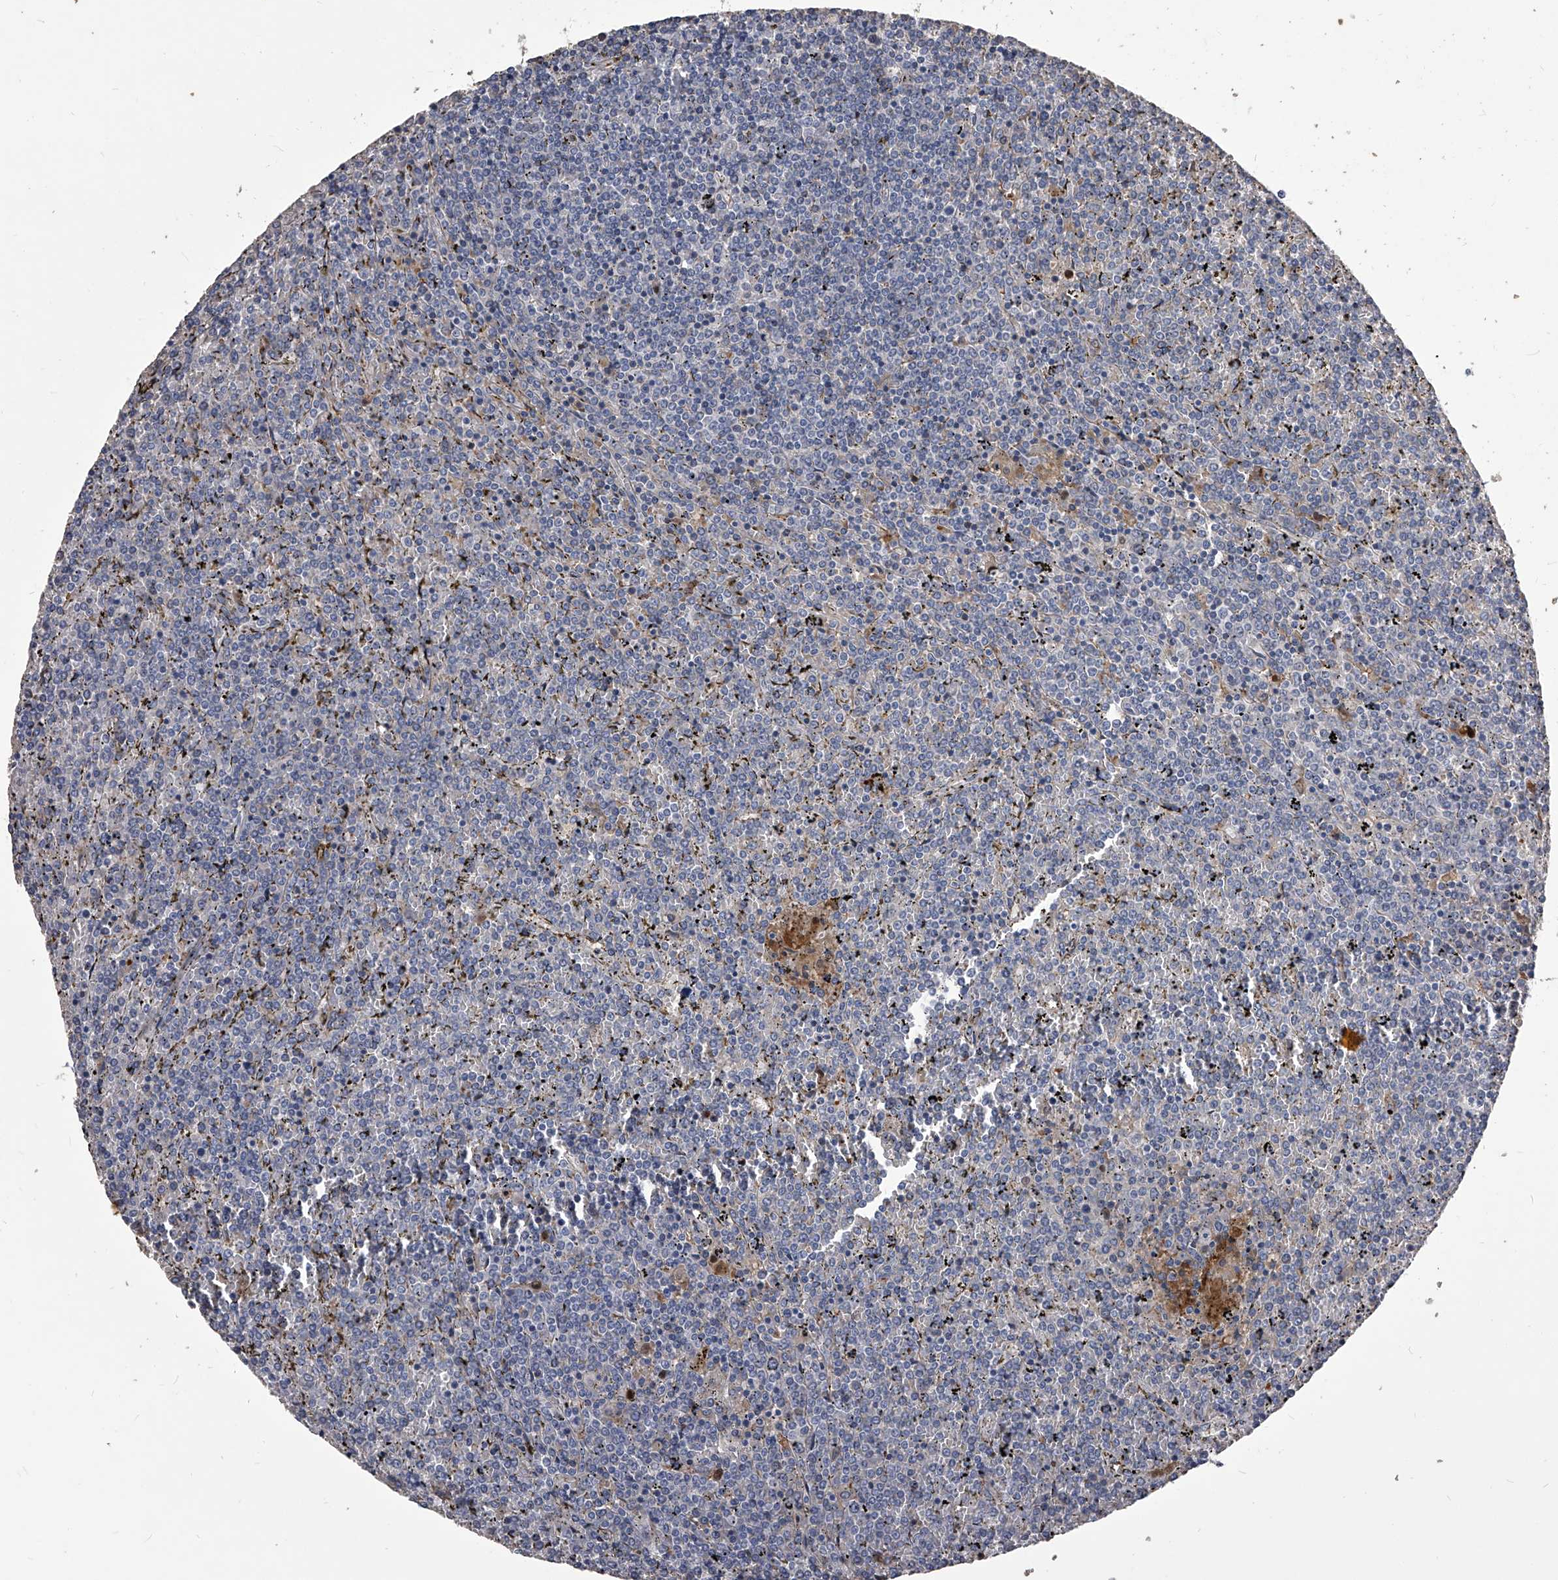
{"staining": {"intensity": "negative", "quantity": "none", "location": "none"}, "tissue": "lymphoma", "cell_type": "Tumor cells", "image_type": "cancer", "snomed": [{"axis": "morphology", "description": "Malignant lymphoma, non-Hodgkin's type, Low grade"}, {"axis": "topography", "description": "Spleen"}], "caption": "The immunohistochemistry (IHC) photomicrograph has no significant expression in tumor cells of lymphoma tissue.", "gene": "MDN1", "patient": {"sex": "female", "age": 19}}